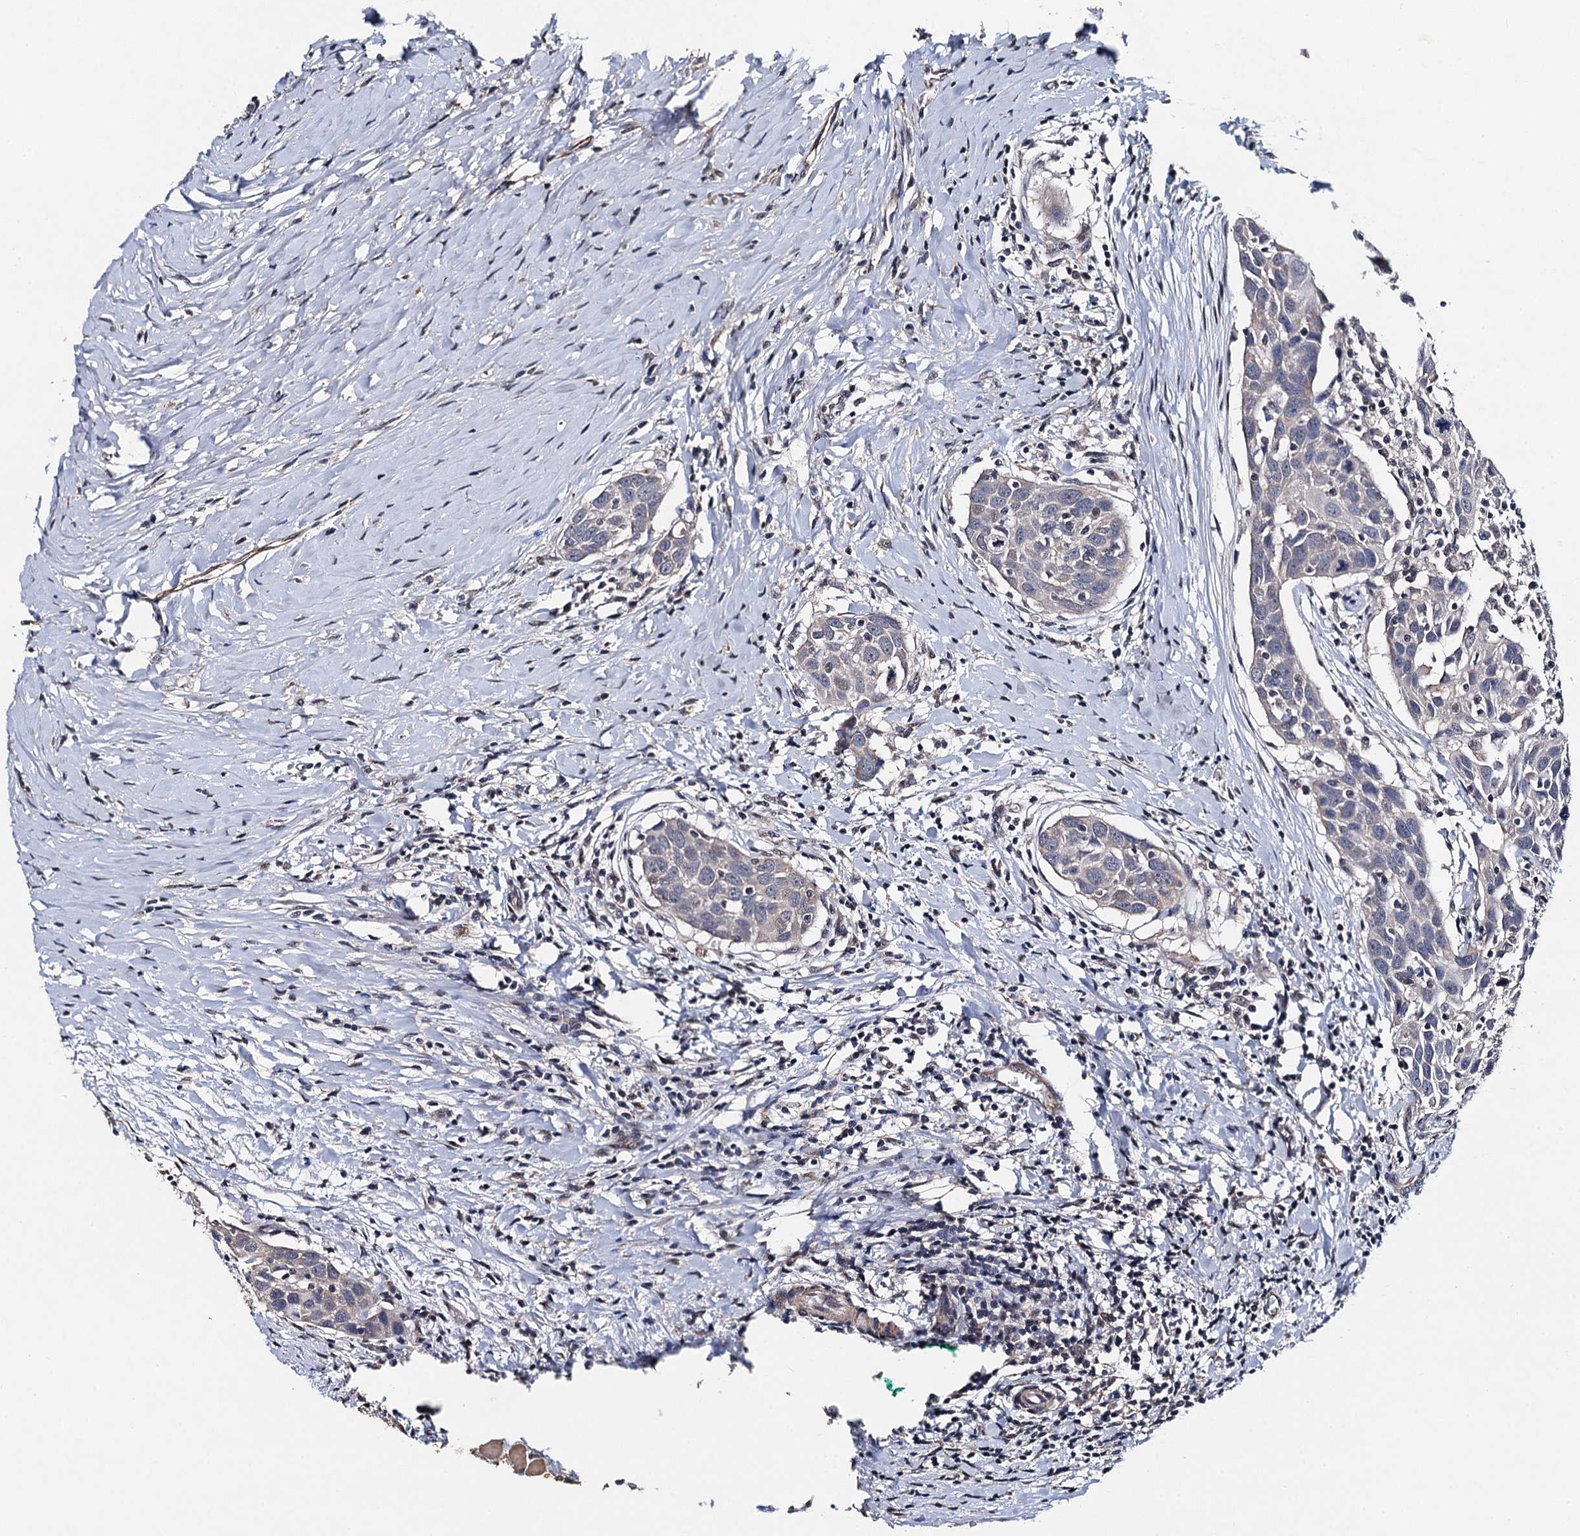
{"staining": {"intensity": "negative", "quantity": "none", "location": "none"}, "tissue": "head and neck cancer", "cell_type": "Tumor cells", "image_type": "cancer", "snomed": [{"axis": "morphology", "description": "Squamous cell carcinoma, NOS"}, {"axis": "topography", "description": "Oral tissue"}, {"axis": "topography", "description": "Head-Neck"}], "caption": "Human head and neck cancer stained for a protein using immunohistochemistry (IHC) demonstrates no positivity in tumor cells.", "gene": "PPTC7", "patient": {"sex": "female", "age": 50}}